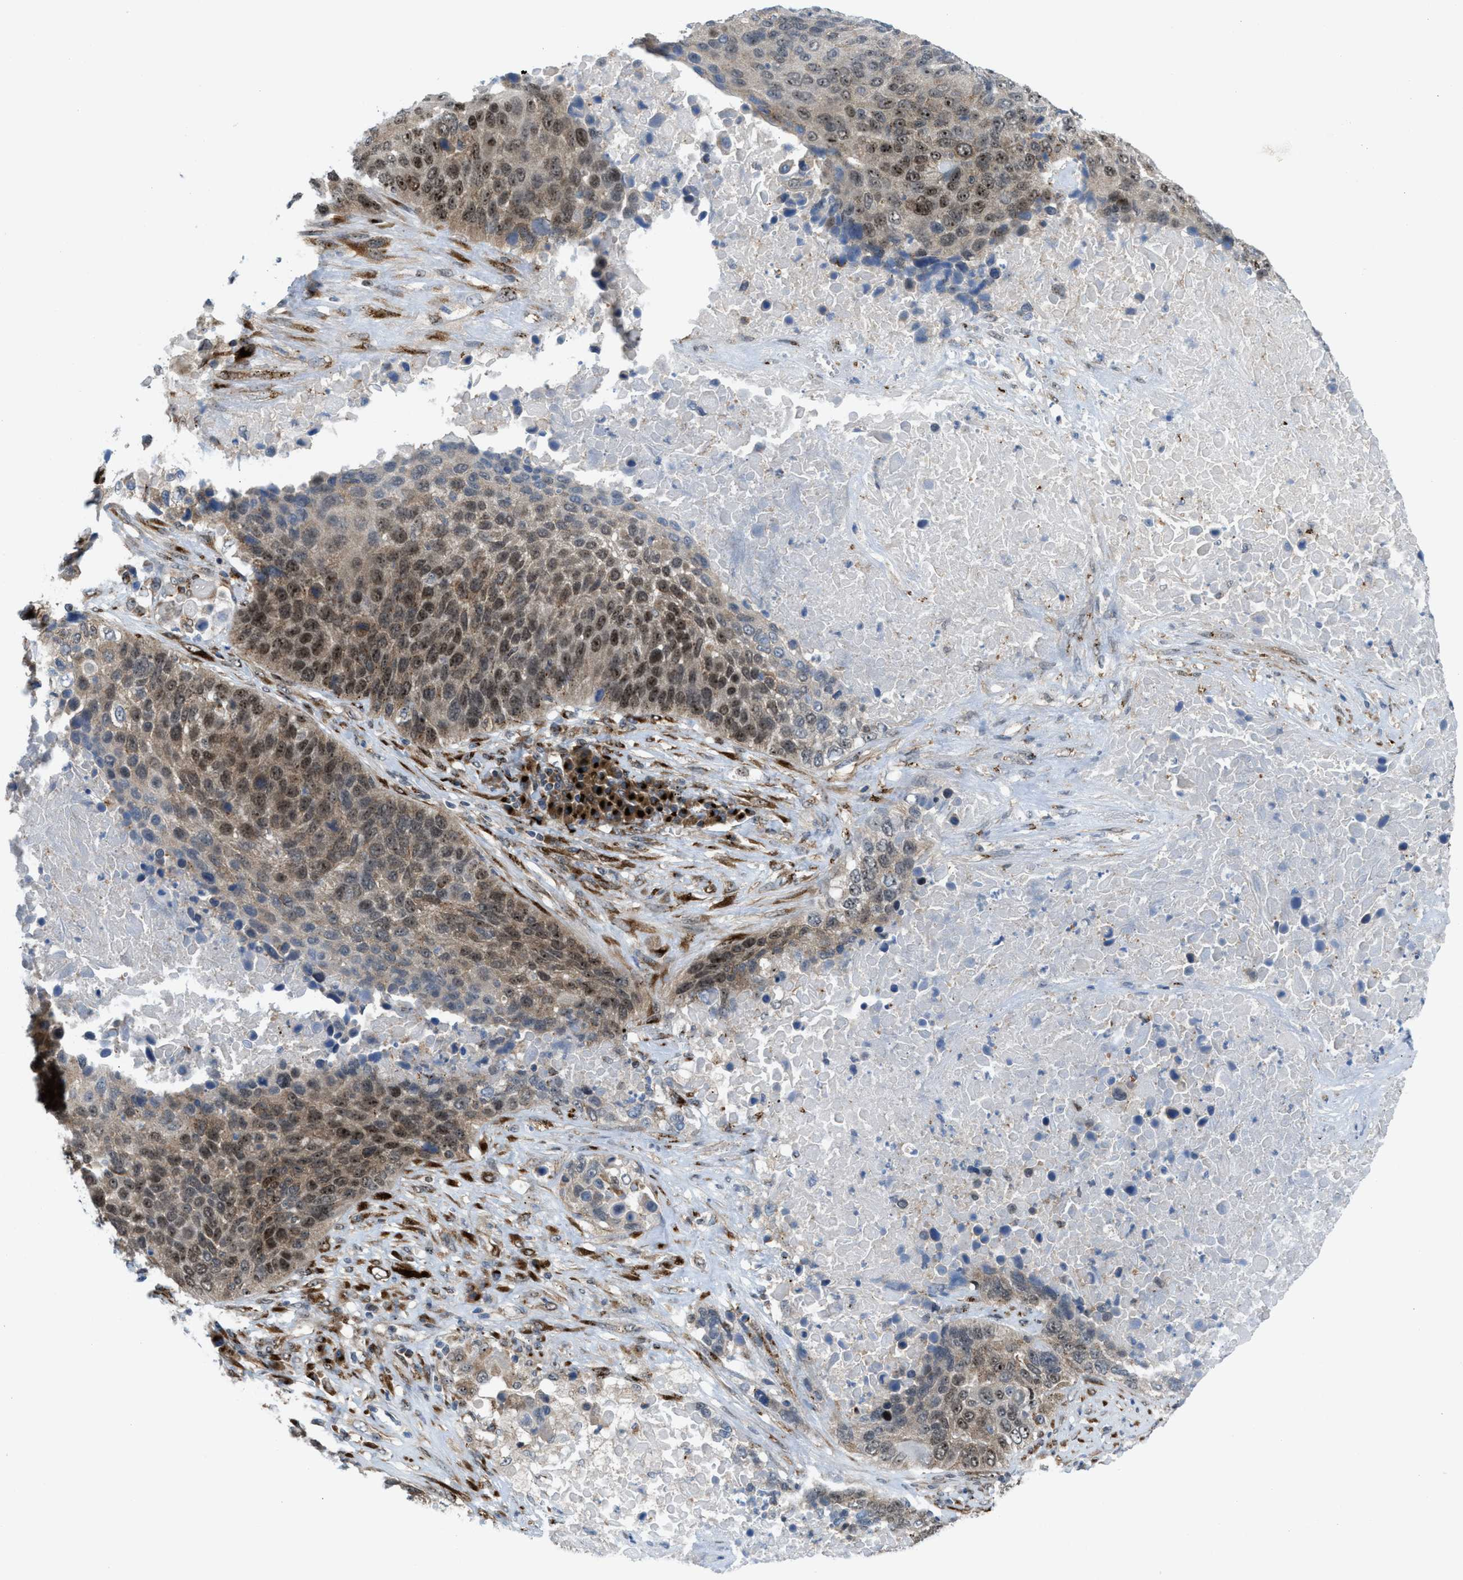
{"staining": {"intensity": "moderate", "quantity": "25%-75%", "location": "cytoplasmic/membranous,nuclear"}, "tissue": "lung cancer", "cell_type": "Tumor cells", "image_type": "cancer", "snomed": [{"axis": "morphology", "description": "Squamous cell carcinoma, NOS"}, {"axis": "topography", "description": "Lung"}], "caption": "Tumor cells exhibit medium levels of moderate cytoplasmic/membranous and nuclear staining in about 25%-75% of cells in human lung squamous cell carcinoma. Nuclei are stained in blue.", "gene": "SLC38A10", "patient": {"sex": "male", "age": 66}}